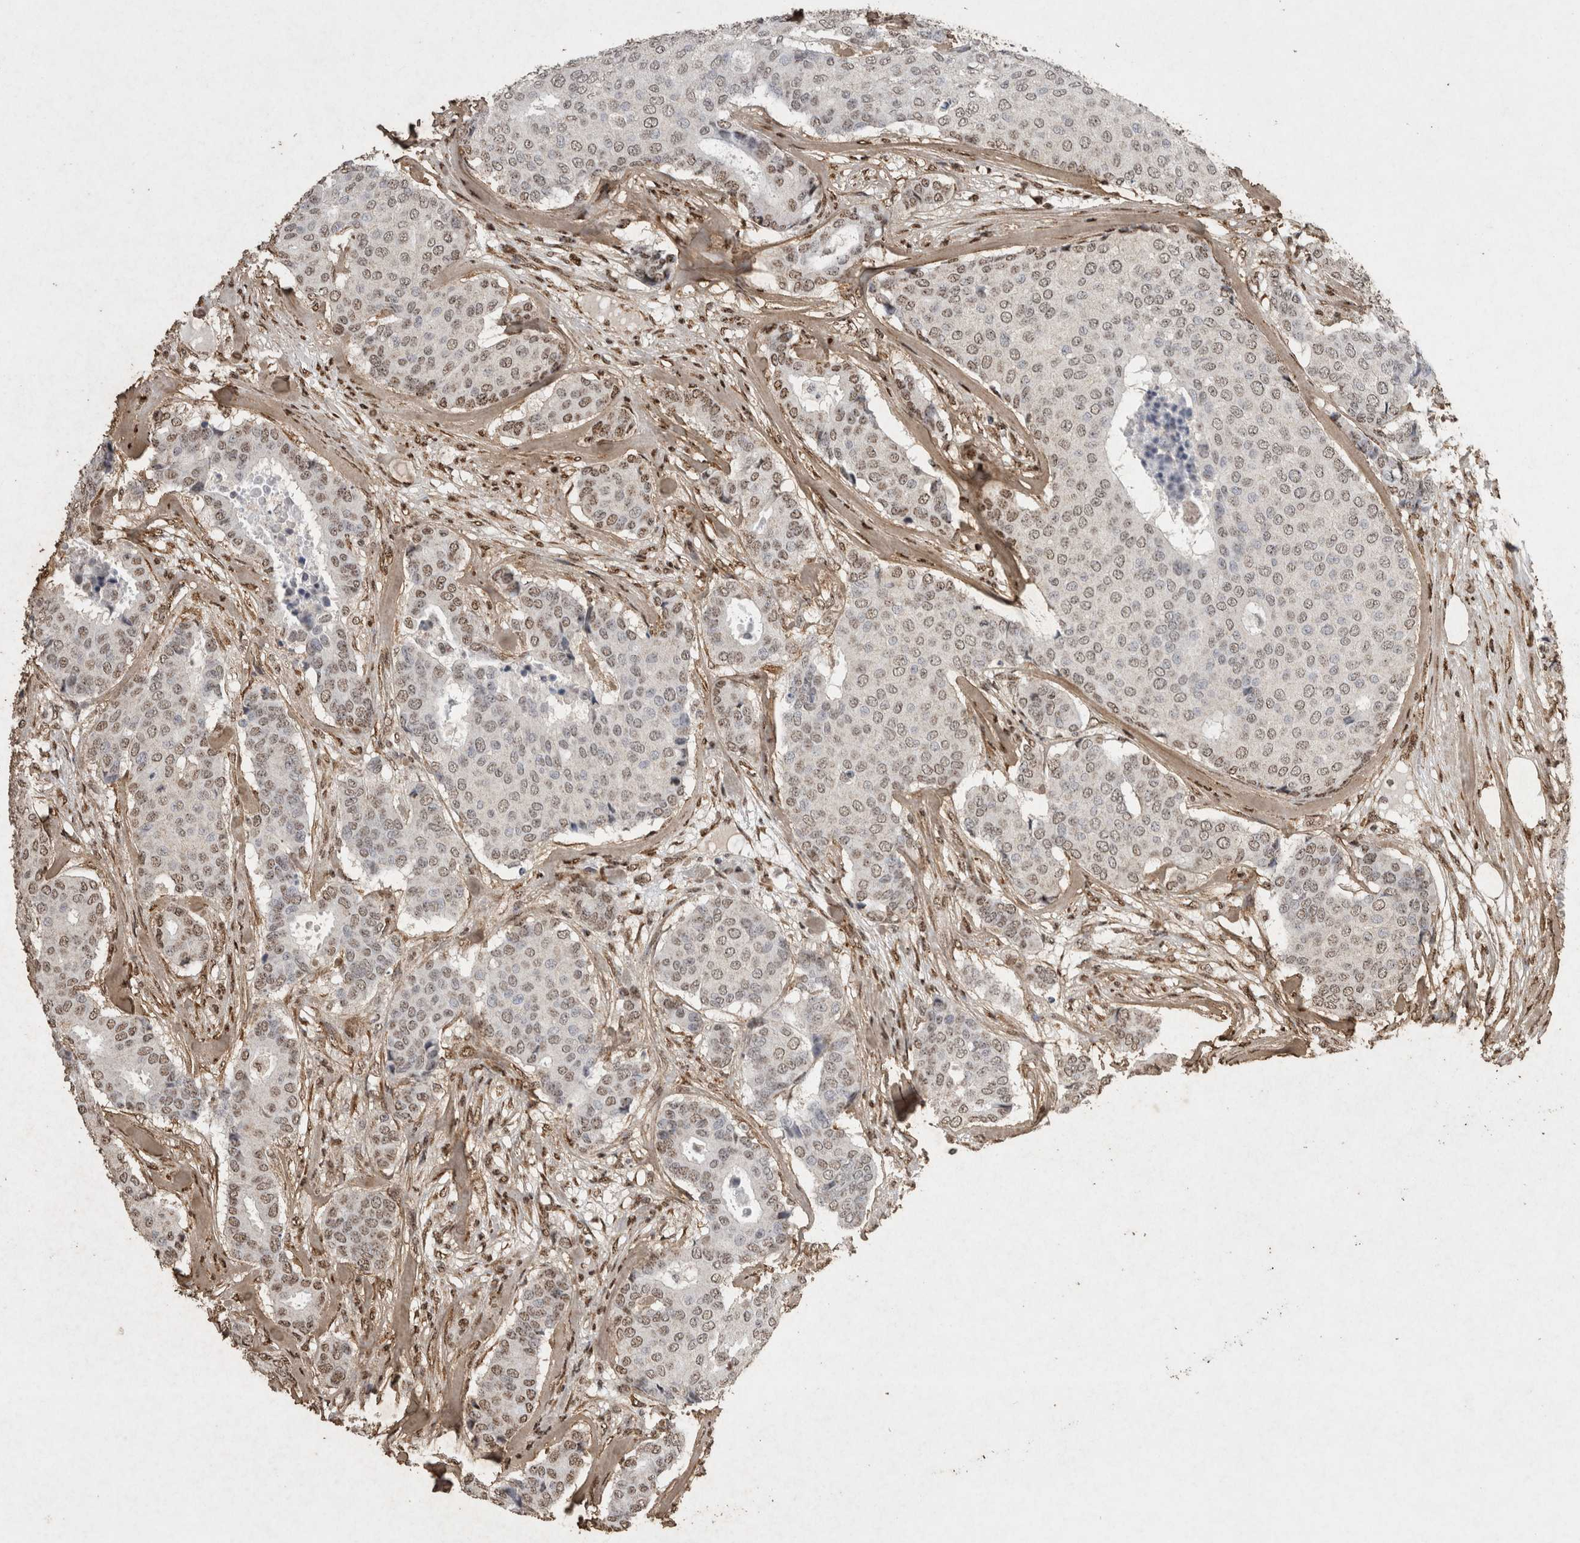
{"staining": {"intensity": "moderate", "quantity": "25%-75%", "location": "nuclear"}, "tissue": "breast cancer", "cell_type": "Tumor cells", "image_type": "cancer", "snomed": [{"axis": "morphology", "description": "Duct carcinoma"}, {"axis": "topography", "description": "Breast"}], "caption": "Immunohistochemical staining of human breast intraductal carcinoma displays medium levels of moderate nuclear expression in about 25%-75% of tumor cells.", "gene": "C1QTNF5", "patient": {"sex": "female", "age": 75}}